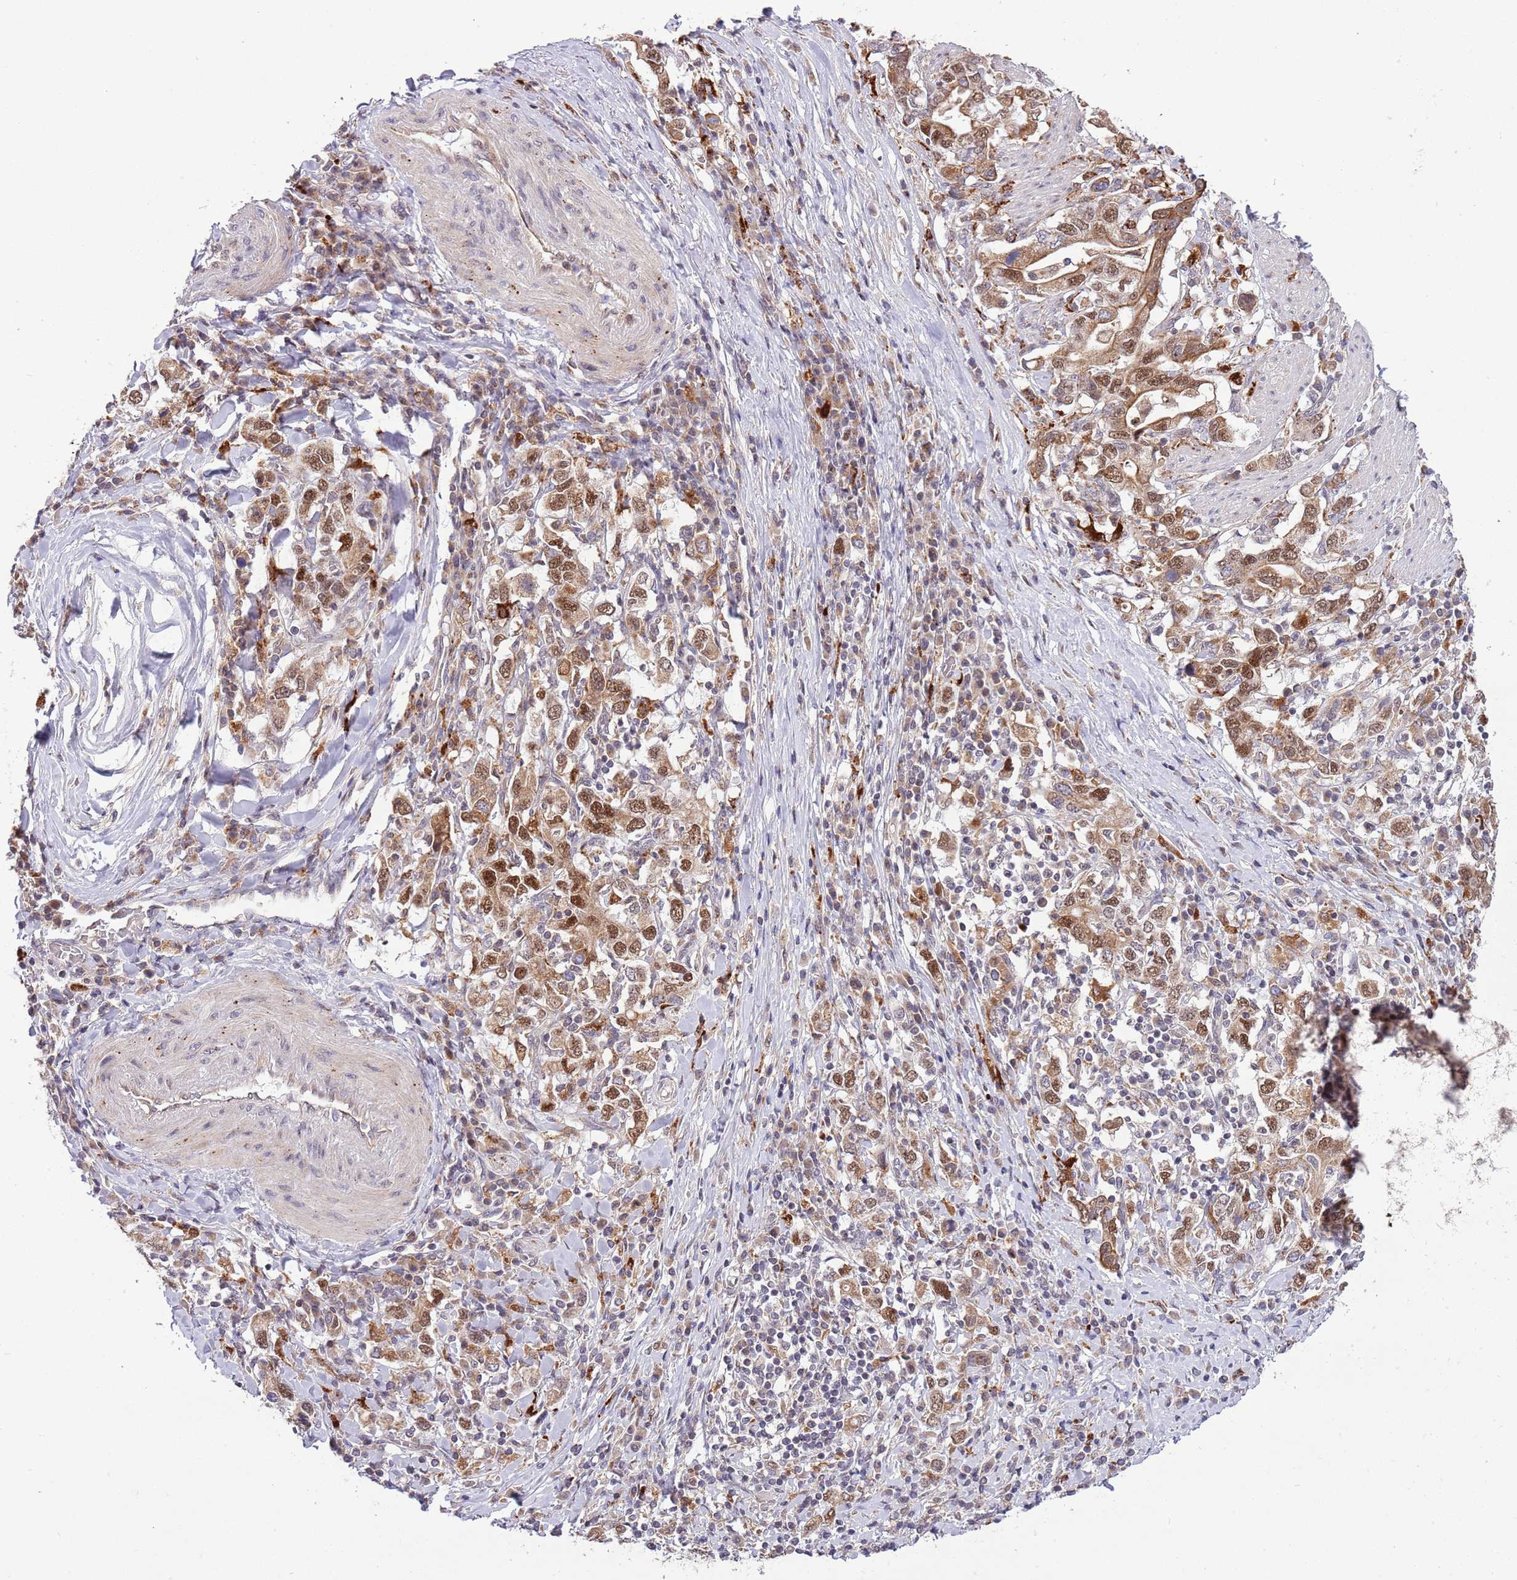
{"staining": {"intensity": "moderate", "quantity": ">75%", "location": "cytoplasmic/membranous,nuclear"}, "tissue": "stomach cancer", "cell_type": "Tumor cells", "image_type": "cancer", "snomed": [{"axis": "morphology", "description": "Adenocarcinoma, NOS"}, {"axis": "topography", "description": "Stomach, upper"}, {"axis": "topography", "description": "Stomach"}], "caption": "Immunohistochemical staining of adenocarcinoma (stomach) reveals medium levels of moderate cytoplasmic/membranous and nuclear positivity in approximately >75% of tumor cells.", "gene": "TRIM27", "patient": {"sex": "male", "age": 62}}